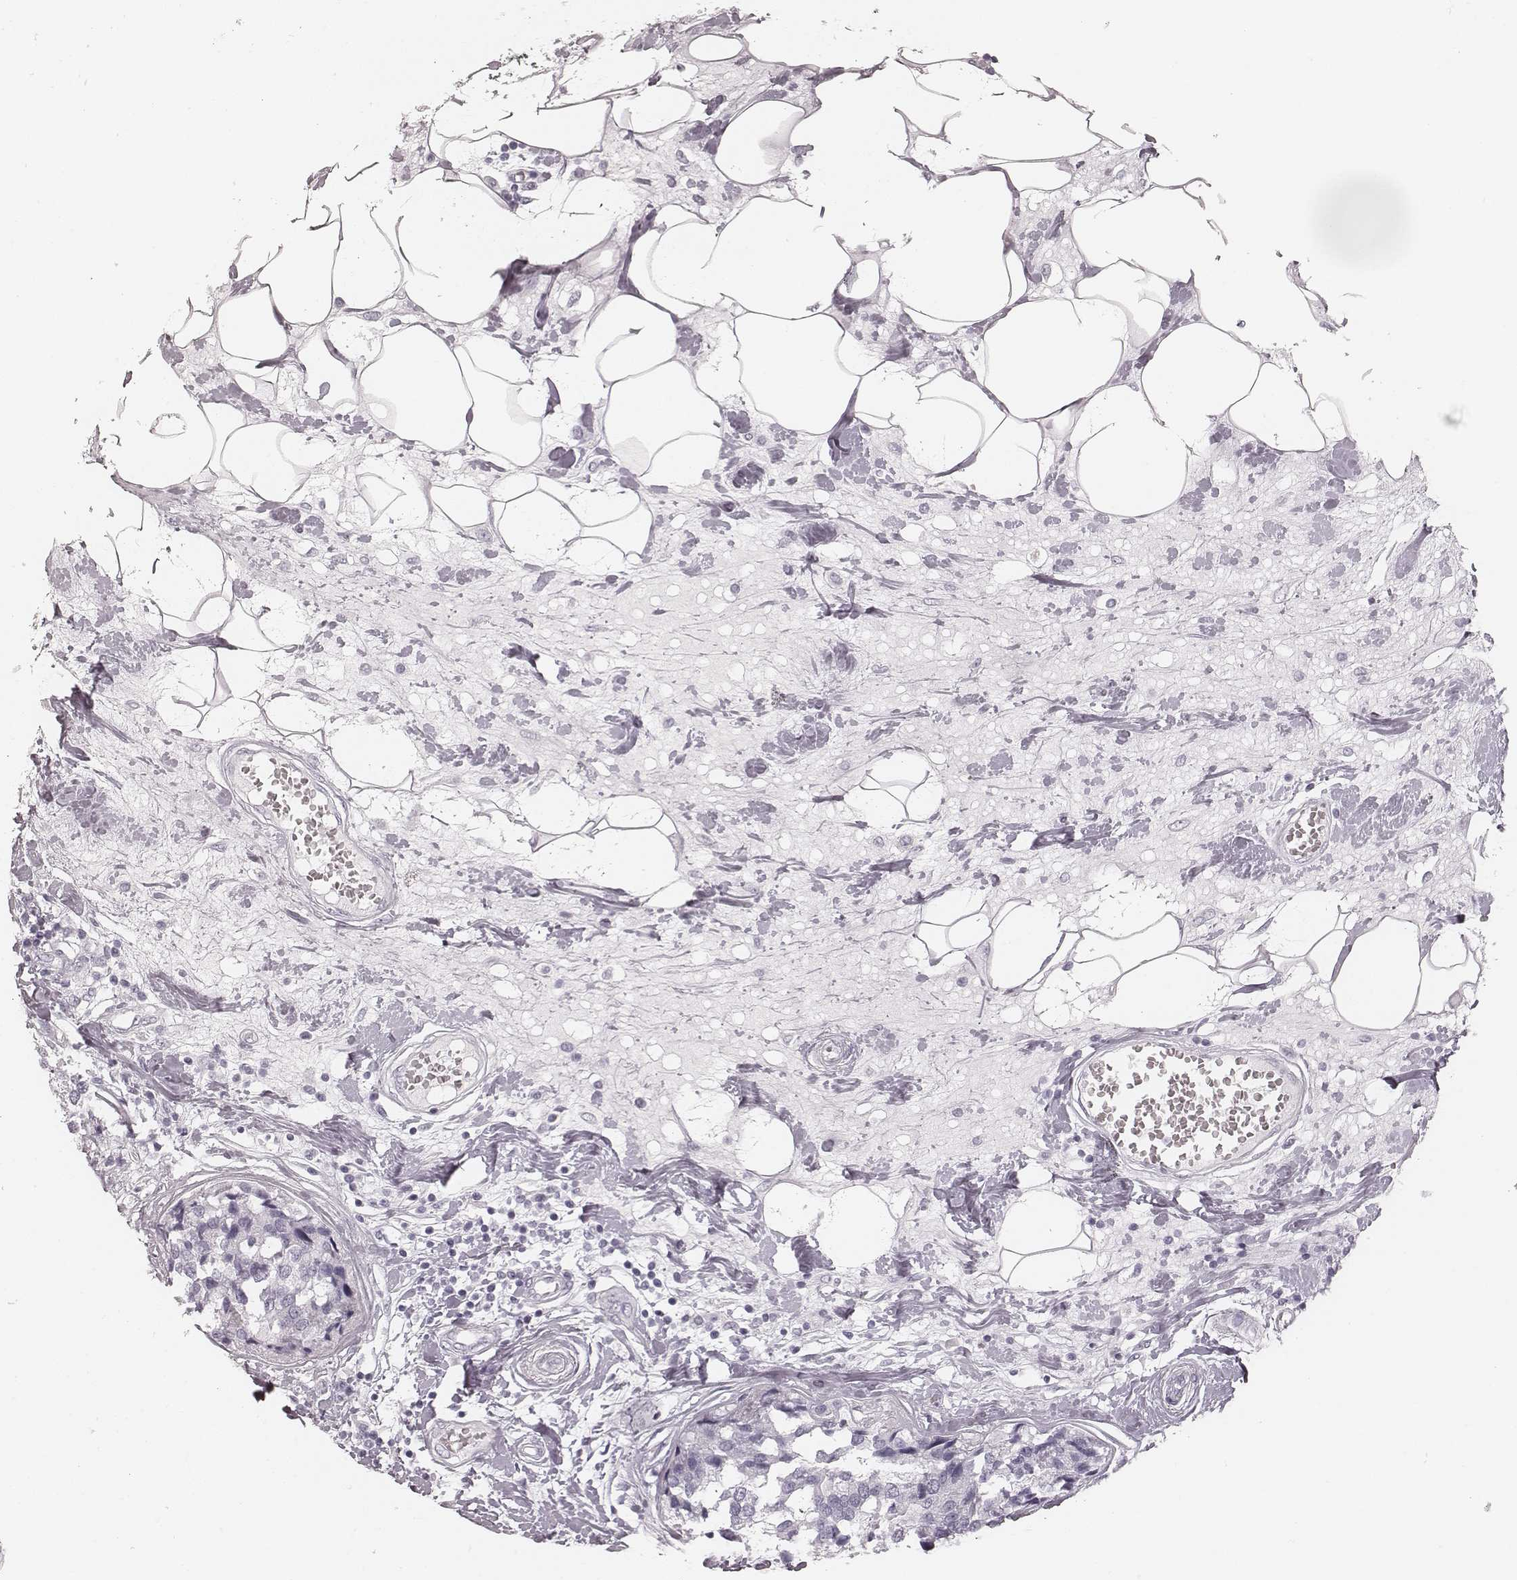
{"staining": {"intensity": "negative", "quantity": "none", "location": "none"}, "tissue": "breast cancer", "cell_type": "Tumor cells", "image_type": "cancer", "snomed": [{"axis": "morphology", "description": "Lobular carcinoma"}, {"axis": "topography", "description": "Breast"}], "caption": "Tumor cells are negative for brown protein staining in breast lobular carcinoma.", "gene": "MSX1", "patient": {"sex": "female", "age": 59}}